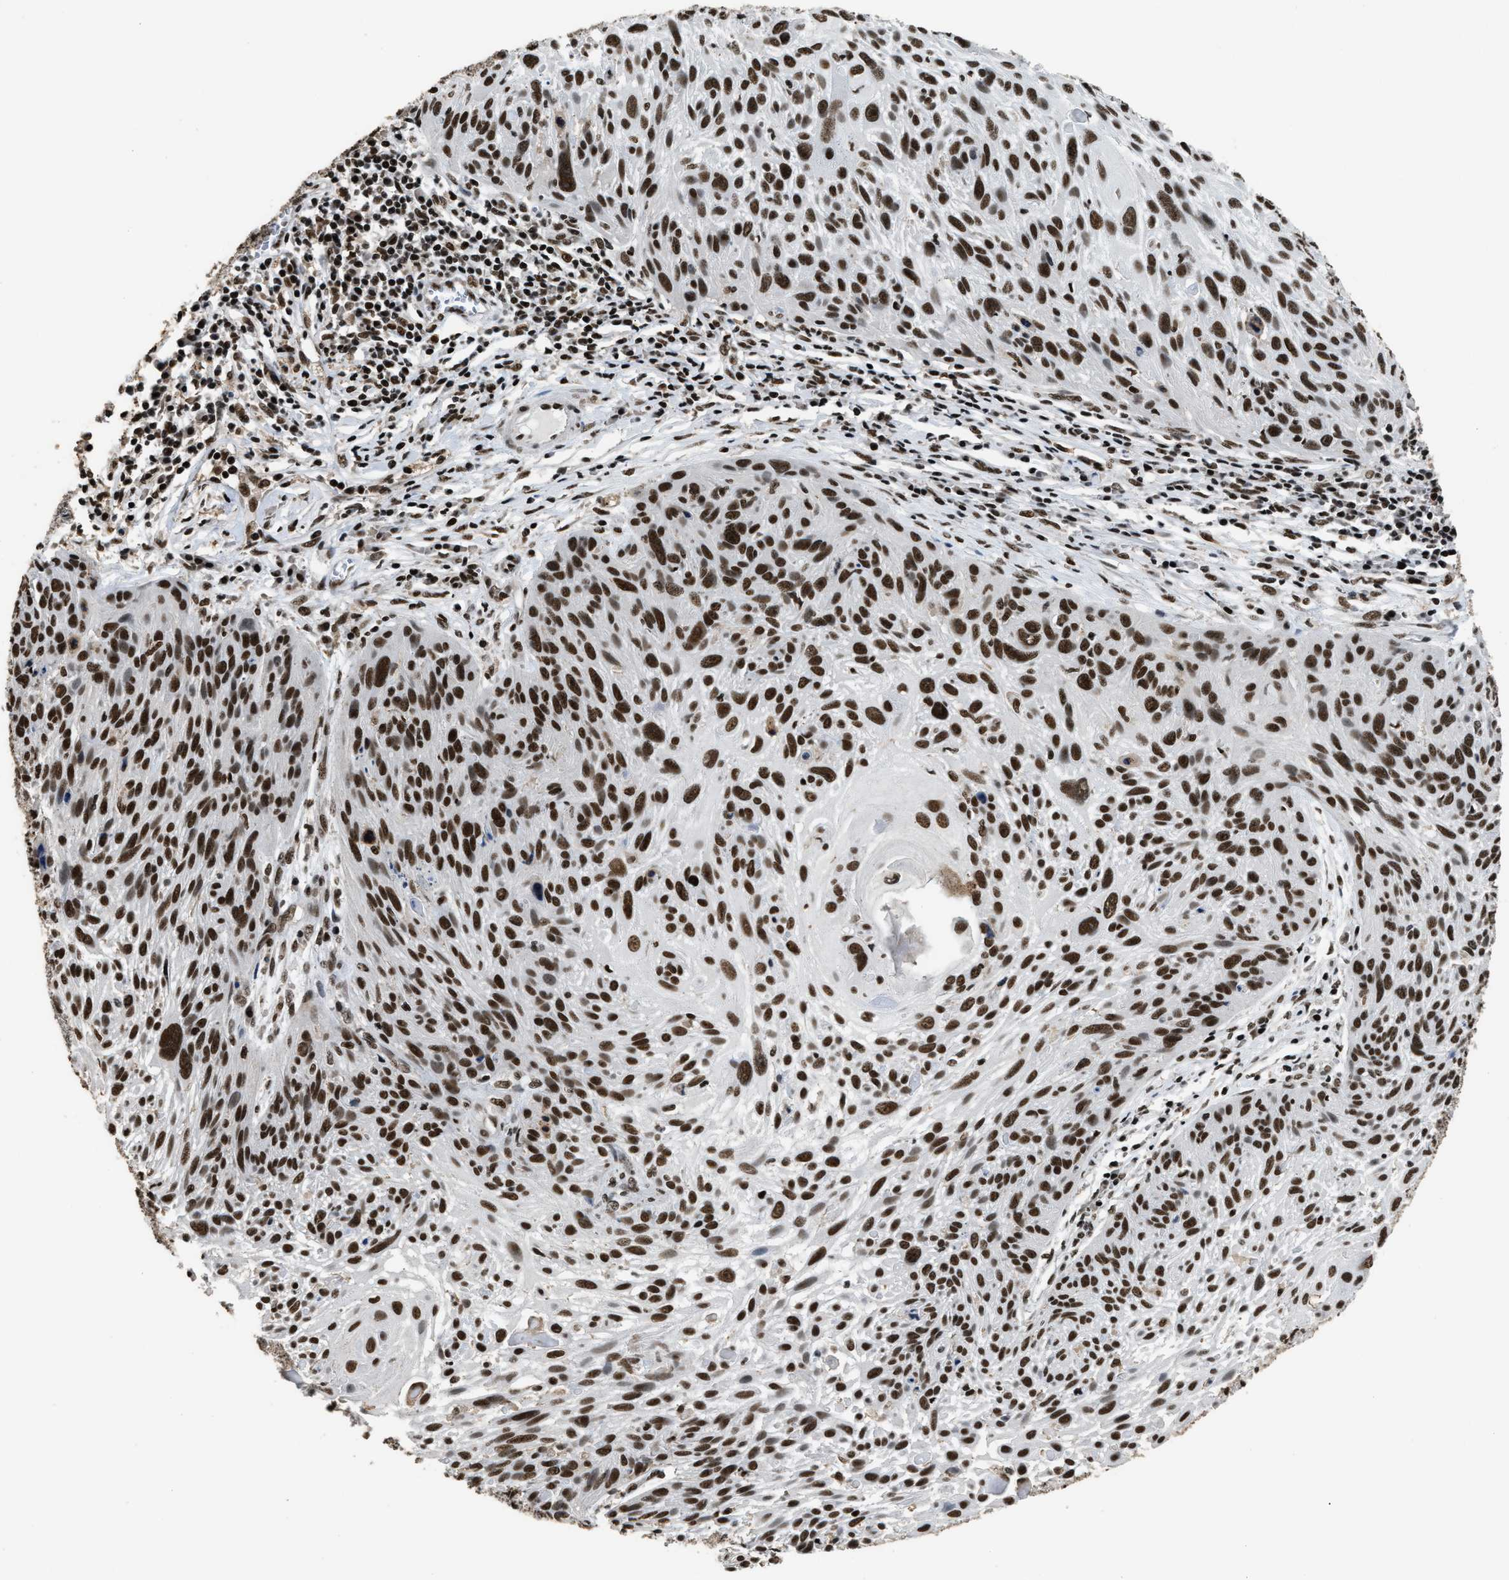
{"staining": {"intensity": "strong", "quantity": ">75%", "location": "nuclear"}, "tissue": "cervical cancer", "cell_type": "Tumor cells", "image_type": "cancer", "snomed": [{"axis": "morphology", "description": "Squamous cell carcinoma, NOS"}, {"axis": "topography", "description": "Cervix"}], "caption": "The immunohistochemical stain labels strong nuclear positivity in tumor cells of cervical squamous cell carcinoma tissue.", "gene": "RAD21", "patient": {"sex": "female", "age": 51}}